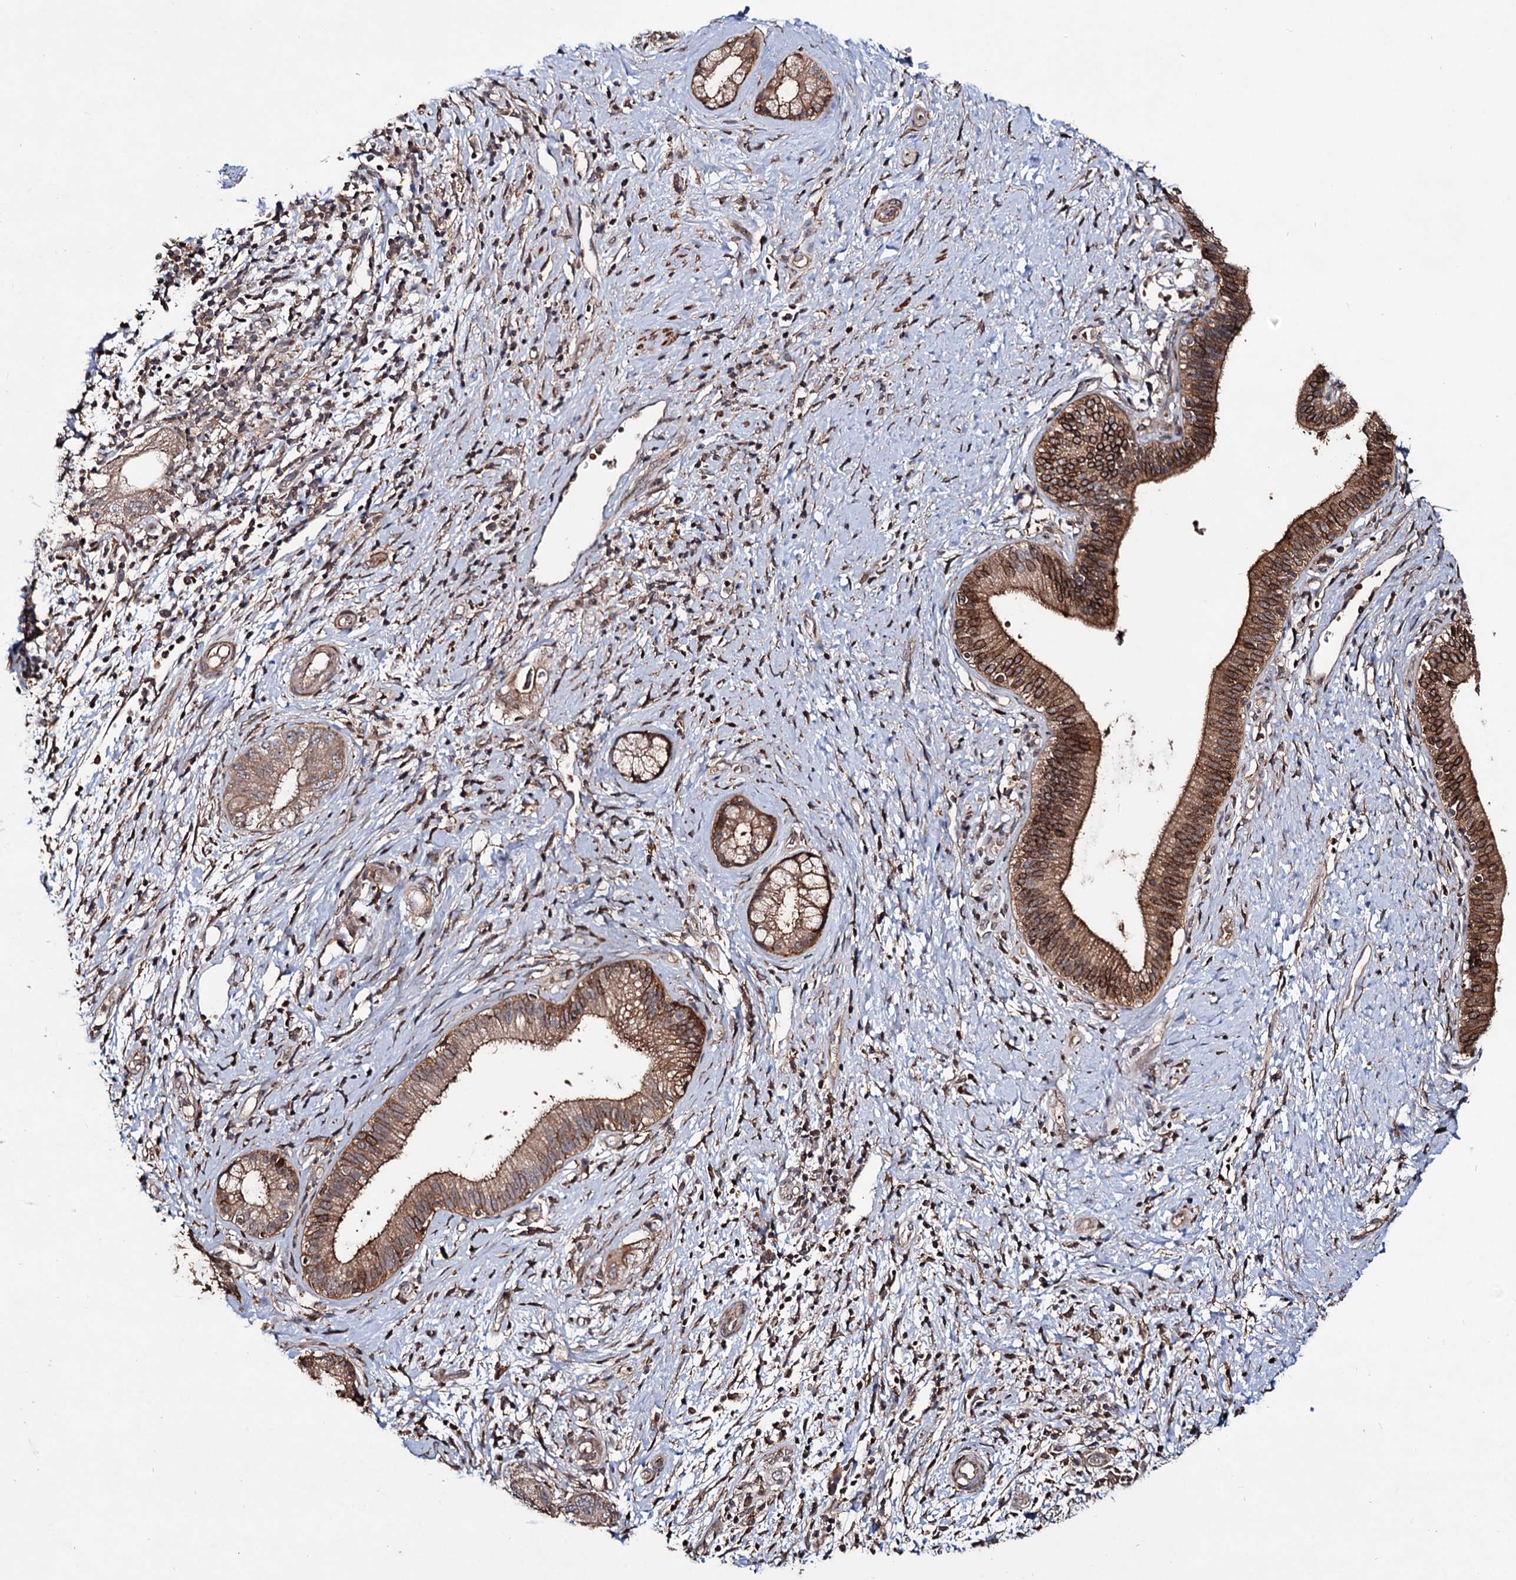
{"staining": {"intensity": "weak", "quantity": ">75%", "location": "cytoplasmic/membranous"}, "tissue": "pancreatic cancer", "cell_type": "Tumor cells", "image_type": "cancer", "snomed": [{"axis": "morphology", "description": "Adenocarcinoma, NOS"}, {"axis": "topography", "description": "Pancreas"}], "caption": "Brown immunohistochemical staining in human pancreatic adenocarcinoma shows weak cytoplasmic/membranous positivity in about >75% of tumor cells.", "gene": "GRIP1", "patient": {"sex": "female", "age": 73}}